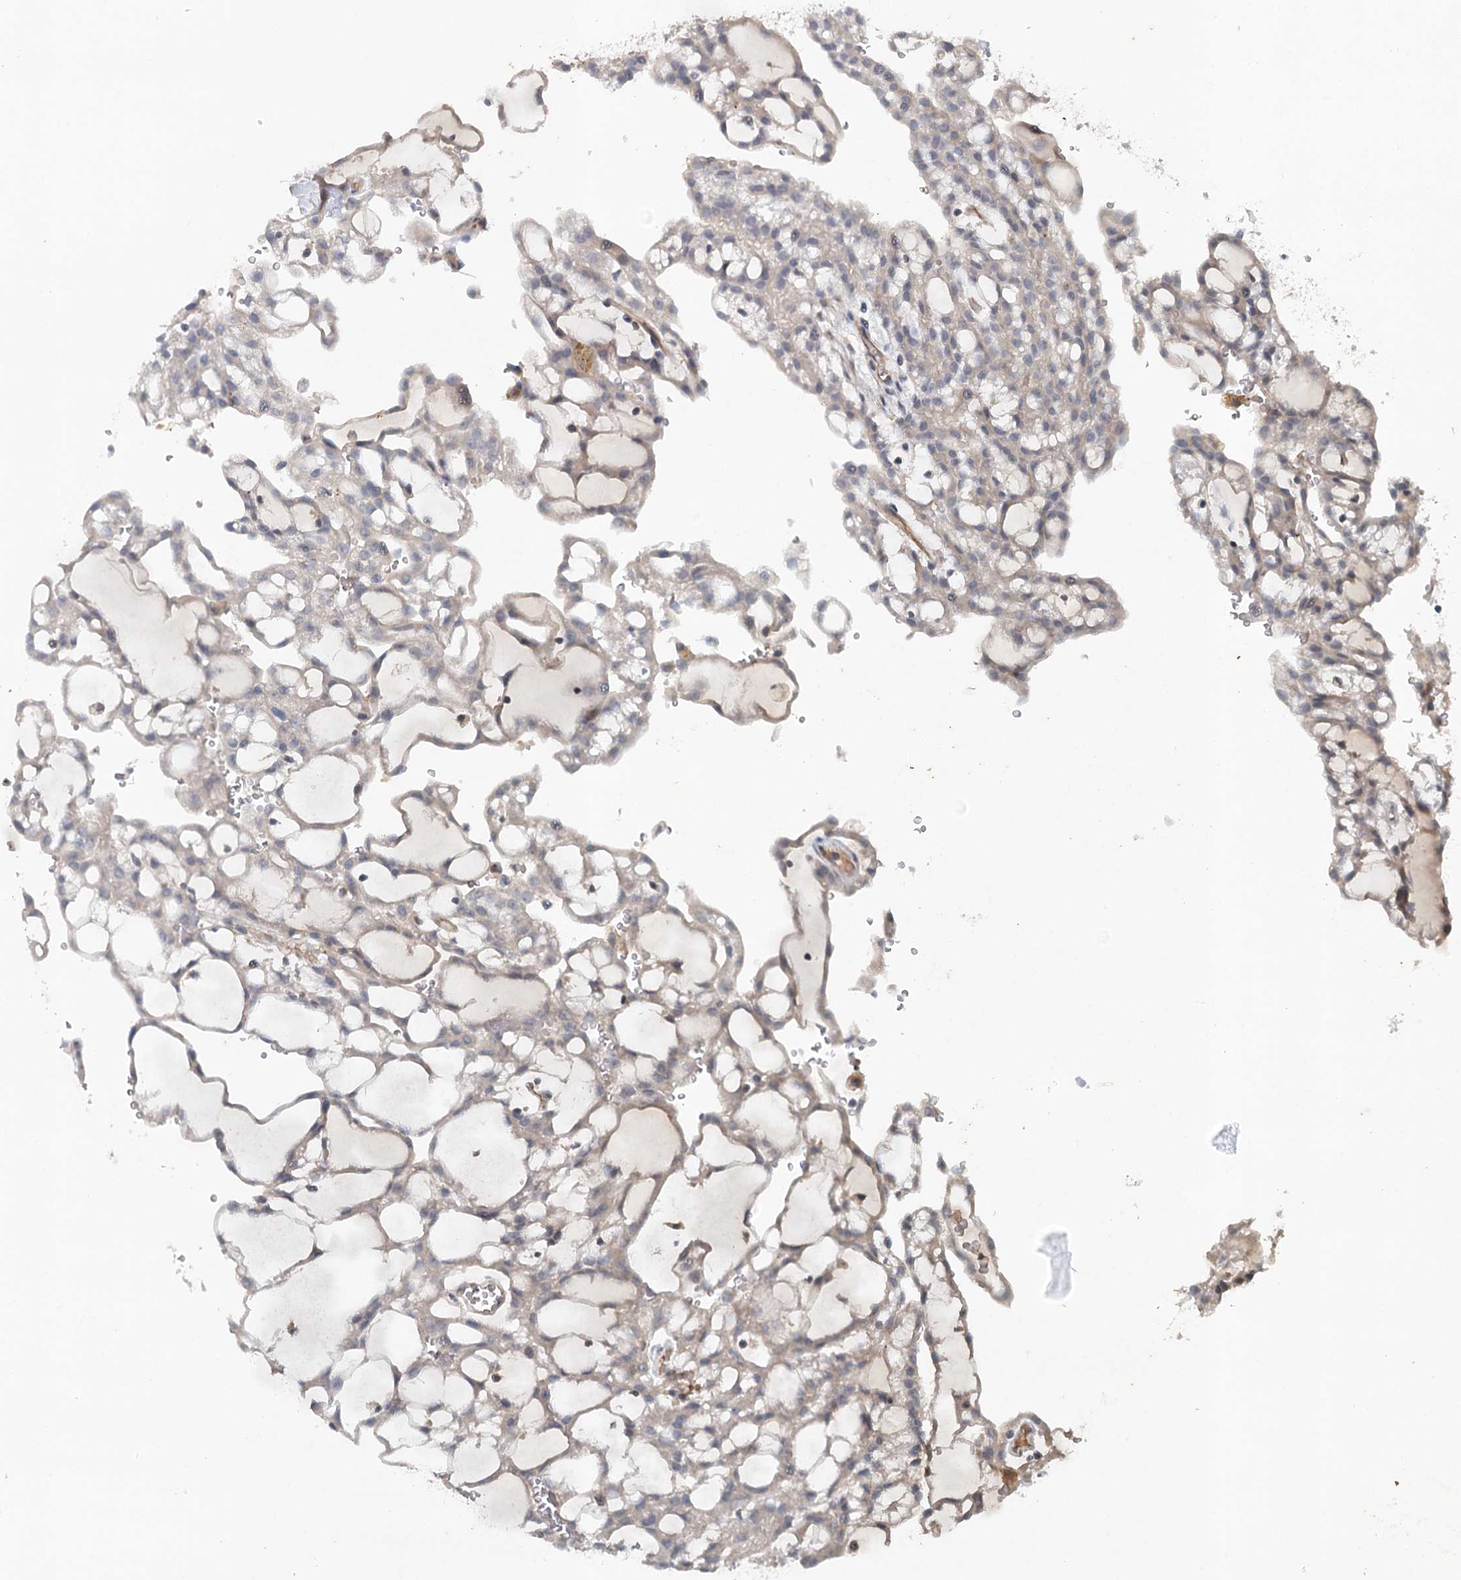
{"staining": {"intensity": "weak", "quantity": "25%-75%", "location": "cytoplasmic/membranous"}, "tissue": "renal cancer", "cell_type": "Tumor cells", "image_type": "cancer", "snomed": [{"axis": "morphology", "description": "Adenocarcinoma, NOS"}, {"axis": "topography", "description": "Kidney"}], "caption": "Renal cancer tissue exhibits weak cytoplasmic/membranous positivity in about 25%-75% of tumor cells, visualized by immunohistochemistry.", "gene": "SYNPO", "patient": {"sex": "male", "age": 63}}